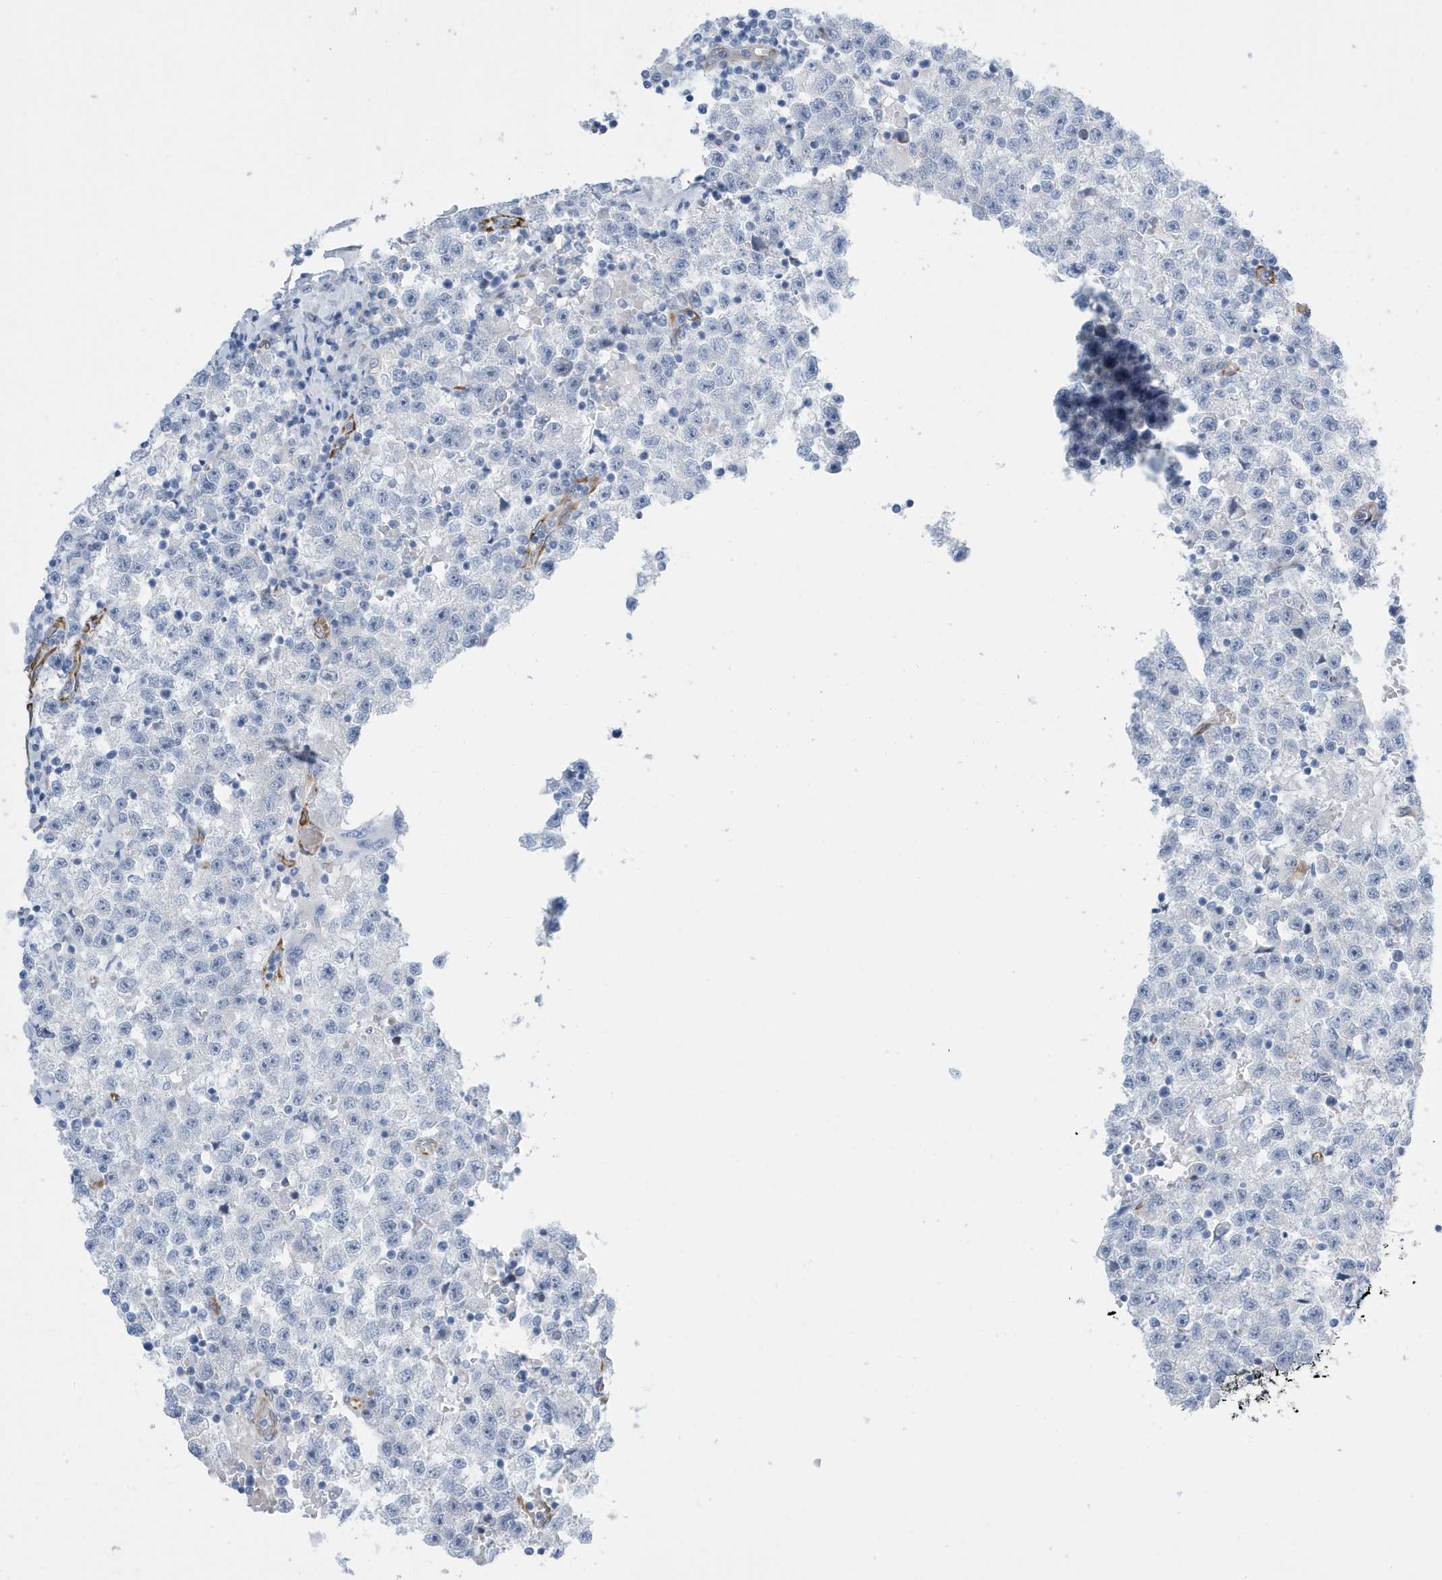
{"staining": {"intensity": "negative", "quantity": "none", "location": "none"}, "tissue": "testis cancer", "cell_type": "Tumor cells", "image_type": "cancer", "snomed": [{"axis": "morphology", "description": "Seminoma, NOS"}, {"axis": "topography", "description": "Testis"}], "caption": "Tumor cells are negative for protein expression in human testis seminoma.", "gene": "SEMA3F", "patient": {"sex": "male", "age": 22}}